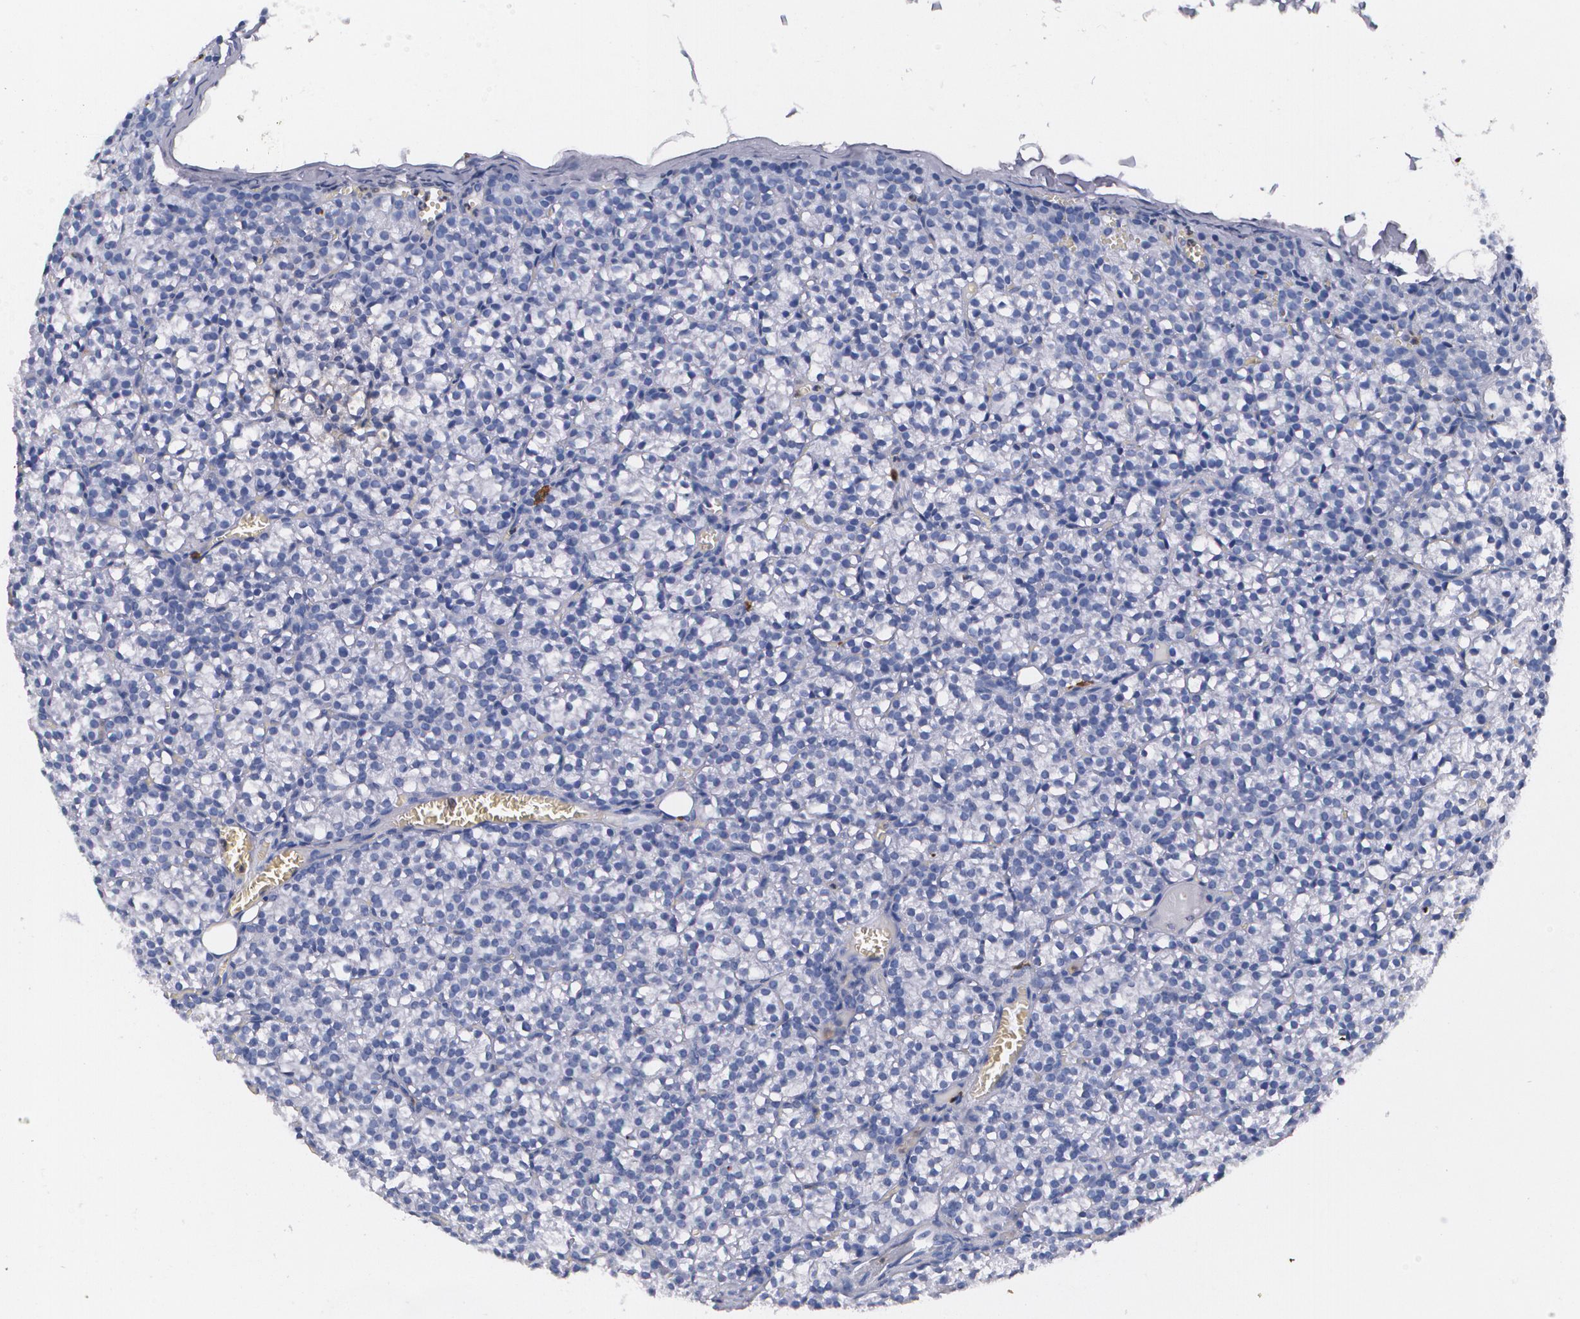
{"staining": {"intensity": "negative", "quantity": "none", "location": "none"}, "tissue": "parathyroid gland", "cell_type": "Glandular cells", "image_type": "normal", "snomed": [{"axis": "morphology", "description": "Normal tissue, NOS"}, {"axis": "topography", "description": "Parathyroid gland"}], "caption": "This image is of benign parathyroid gland stained with immunohistochemistry (IHC) to label a protein in brown with the nuclei are counter-stained blue. There is no positivity in glandular cells.", "gene": "S100A8", "patient": {"sex": "female", "age": 17}}